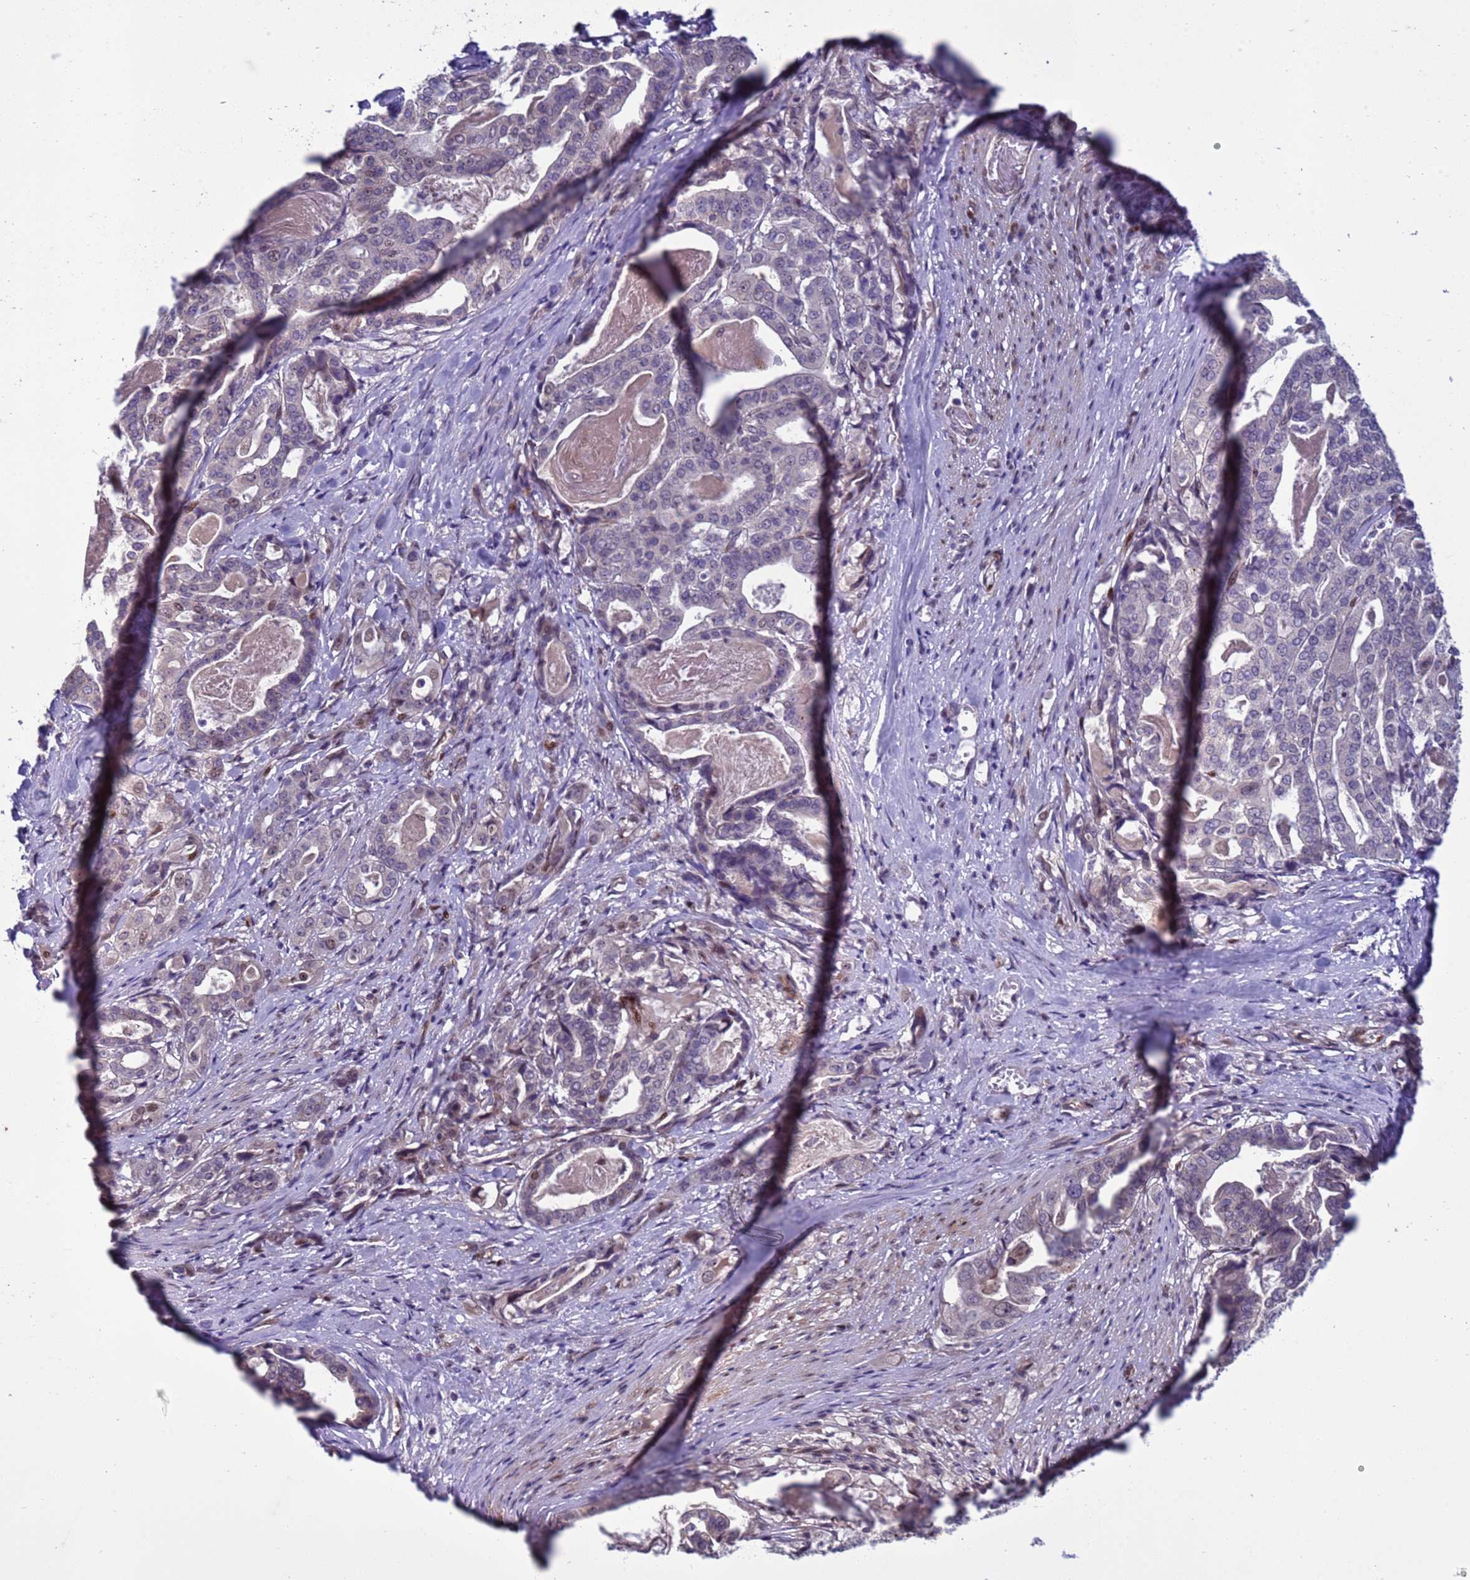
{"staining": {"intensity": "negative", "quantity": "none", "location": "none"}, "tissue": "stomach cancer", "cell_type": "Tumor cells", "image_type": "cancer", "snomed": [{"axis": "morphology", "description": "Adenocarcinoma, NOS"}, {"axis": "topography", "description": "Stomach"}], "caption": "Protein analysis of stomach cancer reveals no significant staining in tumor cells. Brightfield microscopy of IHC stained with DAB (brown) and hematoxylin (blue), captured at high magnification.", "gene": "SHC3", "patient": {"sex": "male", "age": 48}}